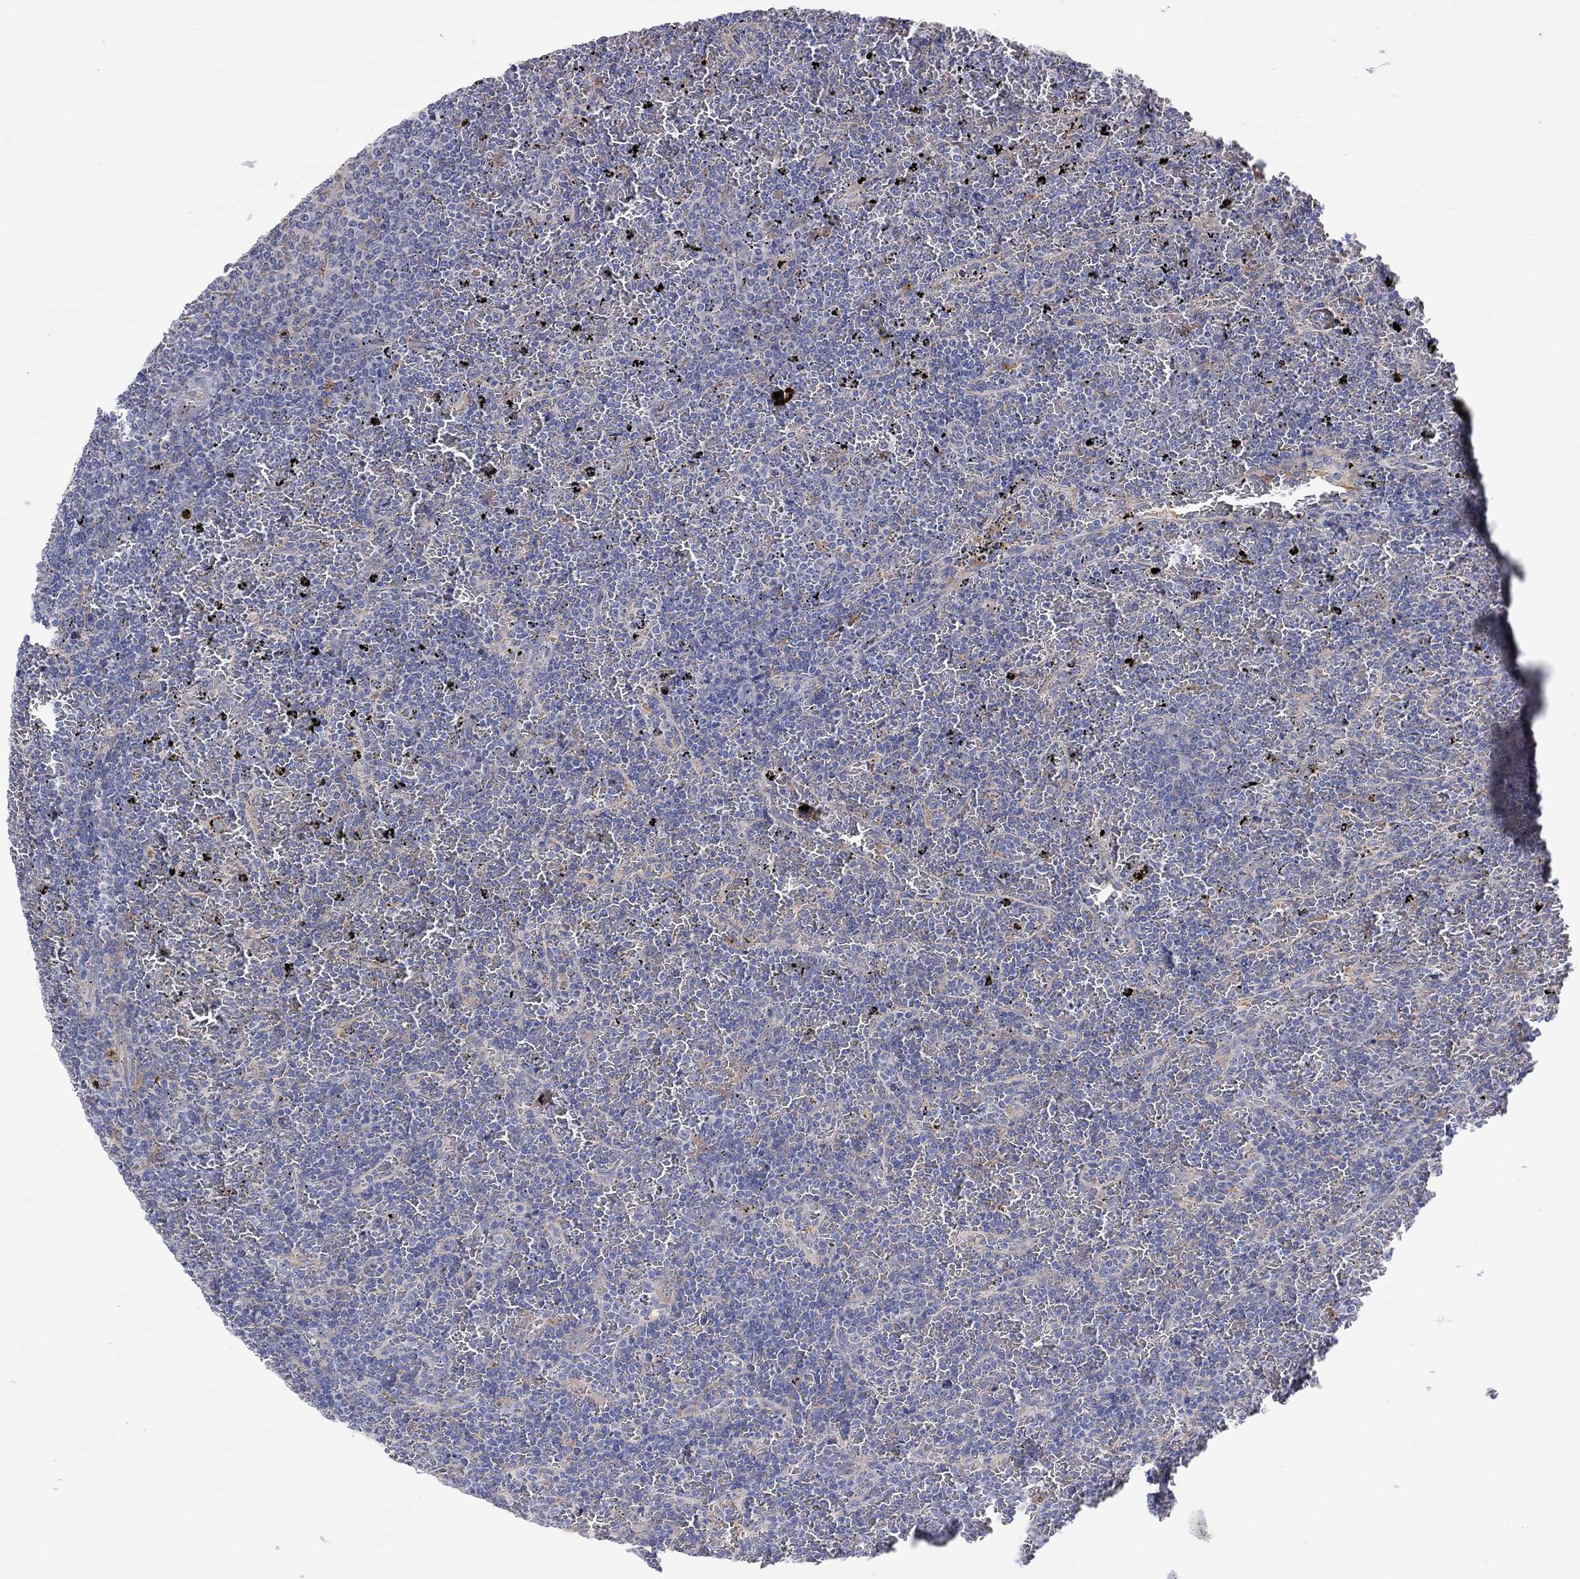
{"staining": {"intensity": "negative", "quantity": "none", "location": "none"}, "tissue": "lymphoma", "cell_type": "Tumor cells", "image_type": "cancer", "snomed": [{"axis": "morphology", "description": "Malignant lymphoma, non-Hodgkin's type, Low grade"}, {"axis": "topography", "description": "Spleen"}], "caption": "Malignant lymphoma, non-Hodgkin's type (low-grade) stained for a protein using IHC shows no staining tumor cells.", "gene": "PLCL2", "patient": {"sex": "female", "age": 77}}